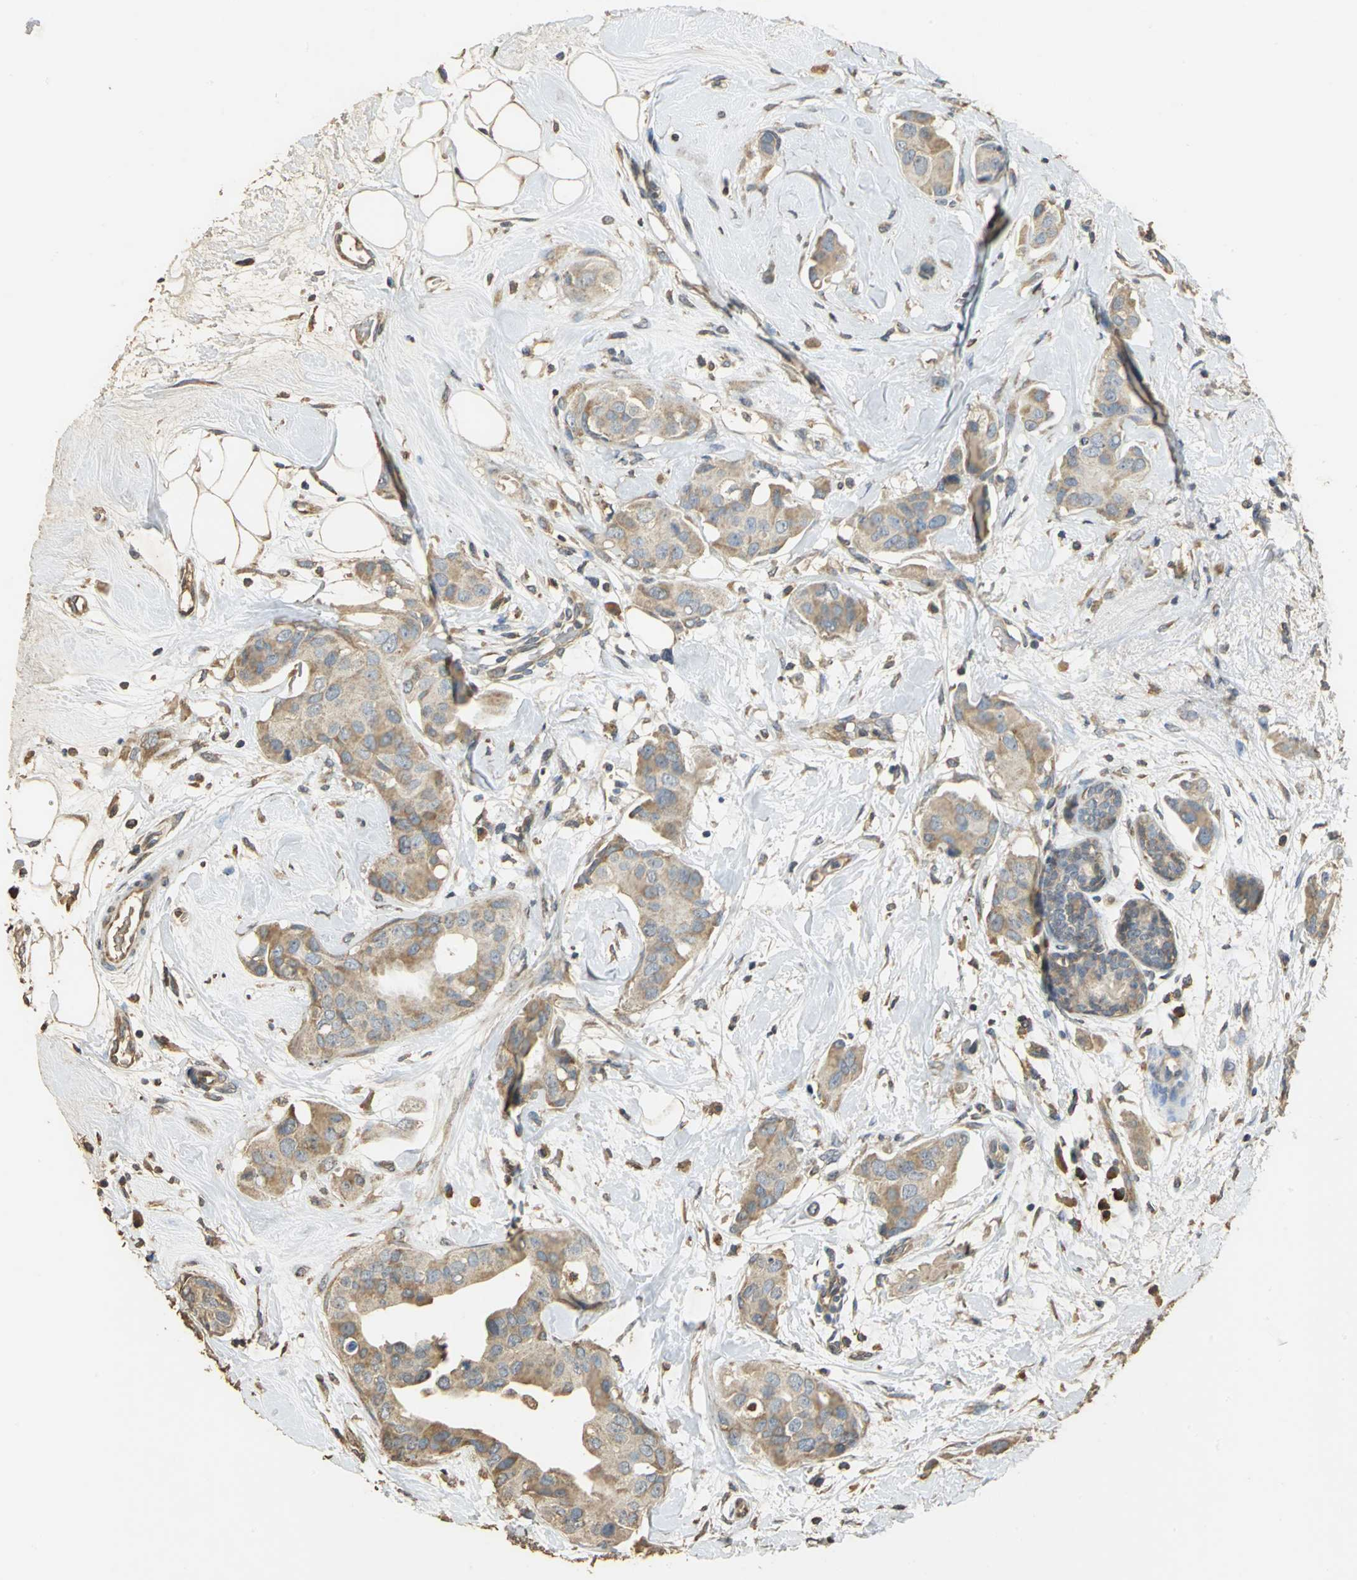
{"staining": {"intensity": "weak", "quantity": ">75%", "location": "cytoplasmic/membranous"}, "tissue": "breast cancer", "cell_type": "Tumor cells", "image_type": "cancer", "snomed": [{"axis": "morphology", "description": "Duct carcinoma"}, {"axis": "topography", "description": "Breast"}], "caption": "Immunohistochemical staining of human breast cancer reveals low levels of weak cytoplasmic/membranous protein expression in about >75% of tumor cells.", "gene": "ACSL4", "patient": {"sex": "female", "age": 40}}